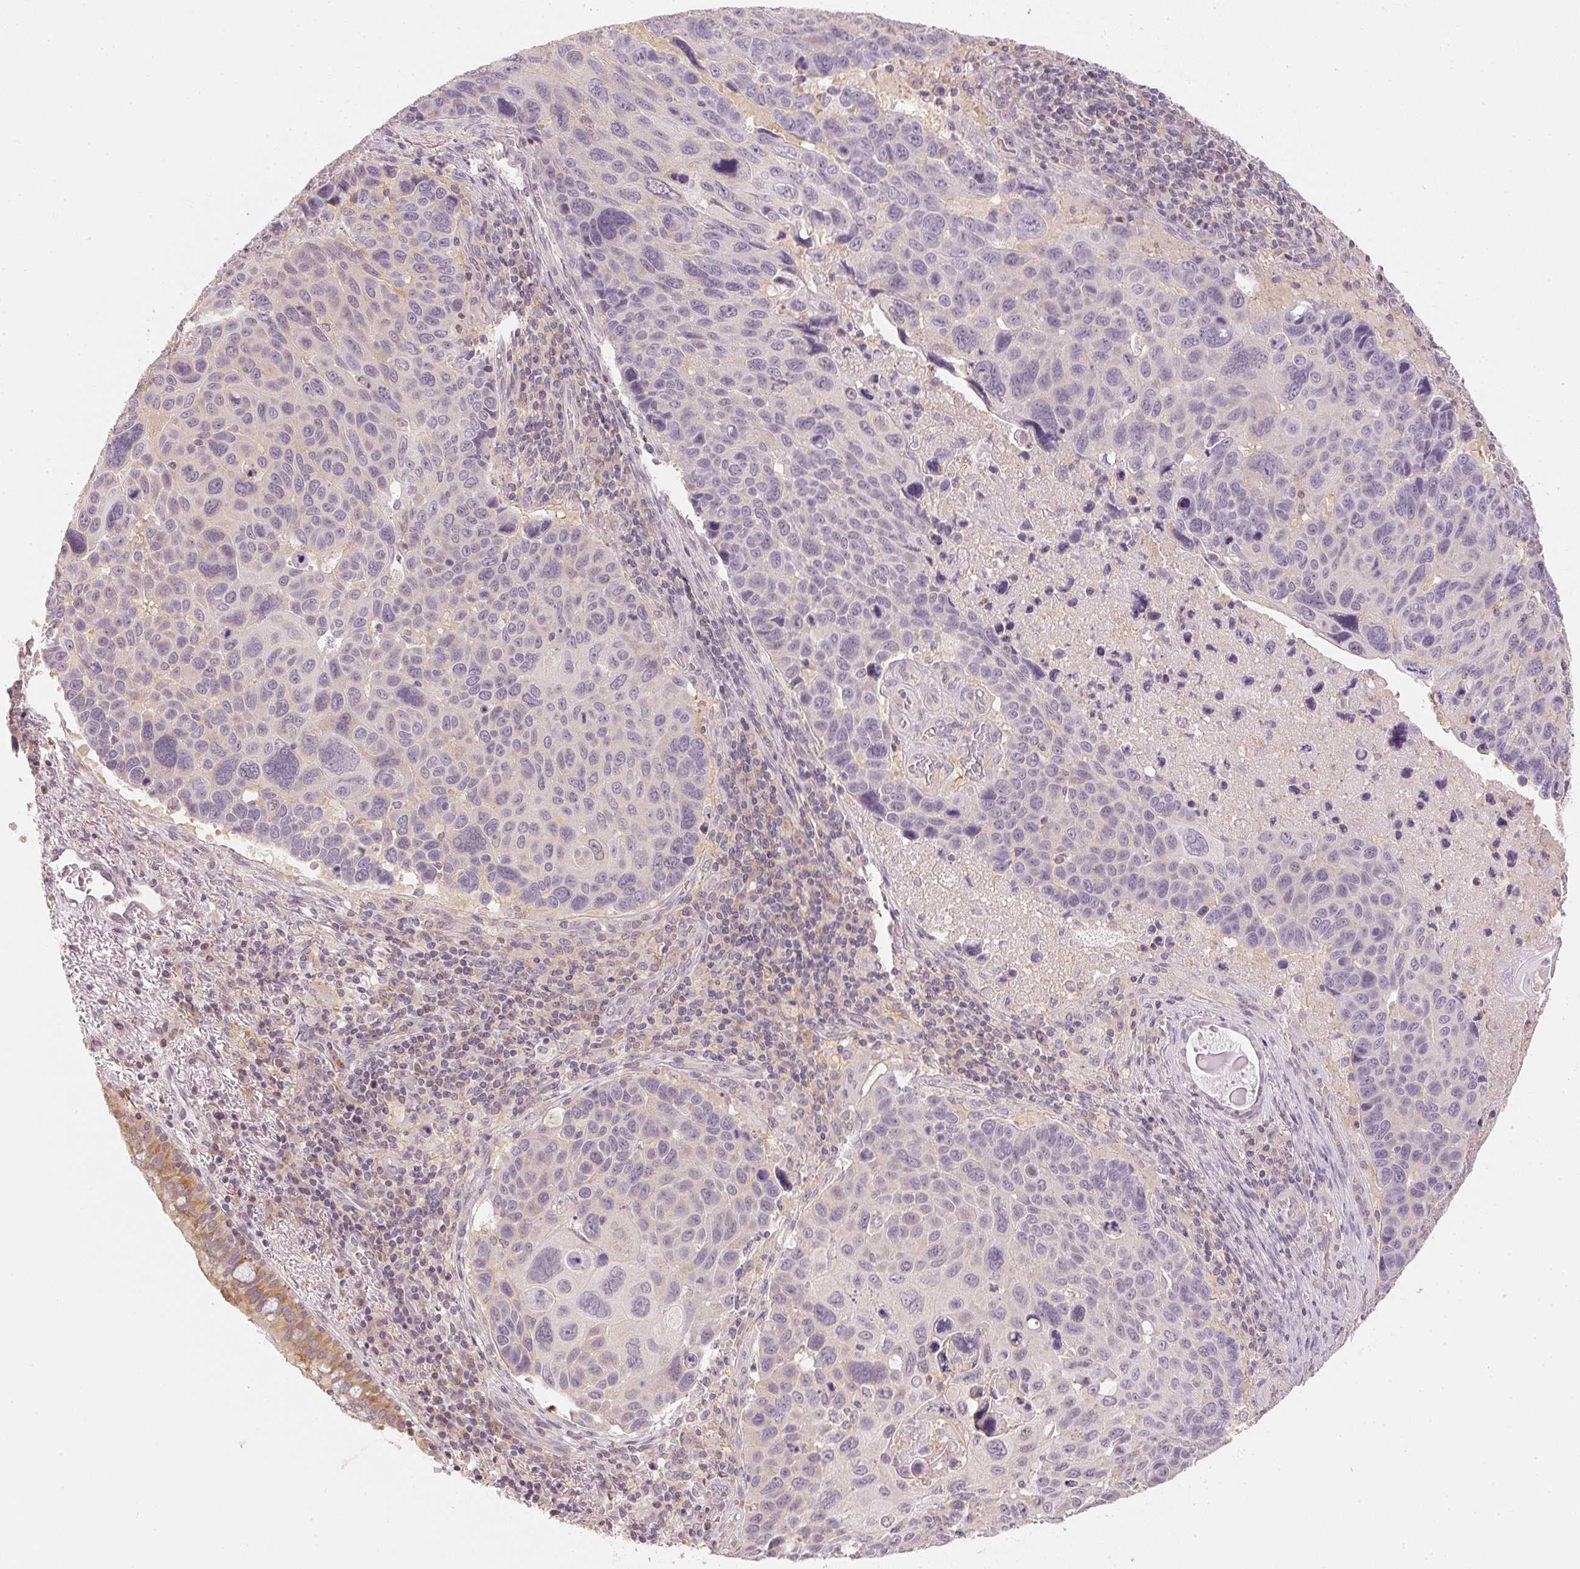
{"staining": {"intensity": "negative", "quantity": "none", "location": "none"}, "tissue": "lung cancer", "cell_type": "Tumor cells", "image_type": "cancer", "snomed": [{"axis": "morphology", "description": "Squamous cell carcinoma, NOS"}, {"axis": "topography", "description": "Lung"}], "caption": "IHC photomicrograph of human squamous cell carcinoma (lung) stained for a protein (brown), which shows no positivity in tumor cells.", "gene": "KPRP", "patient": {"sex": "male", "age": 68}}